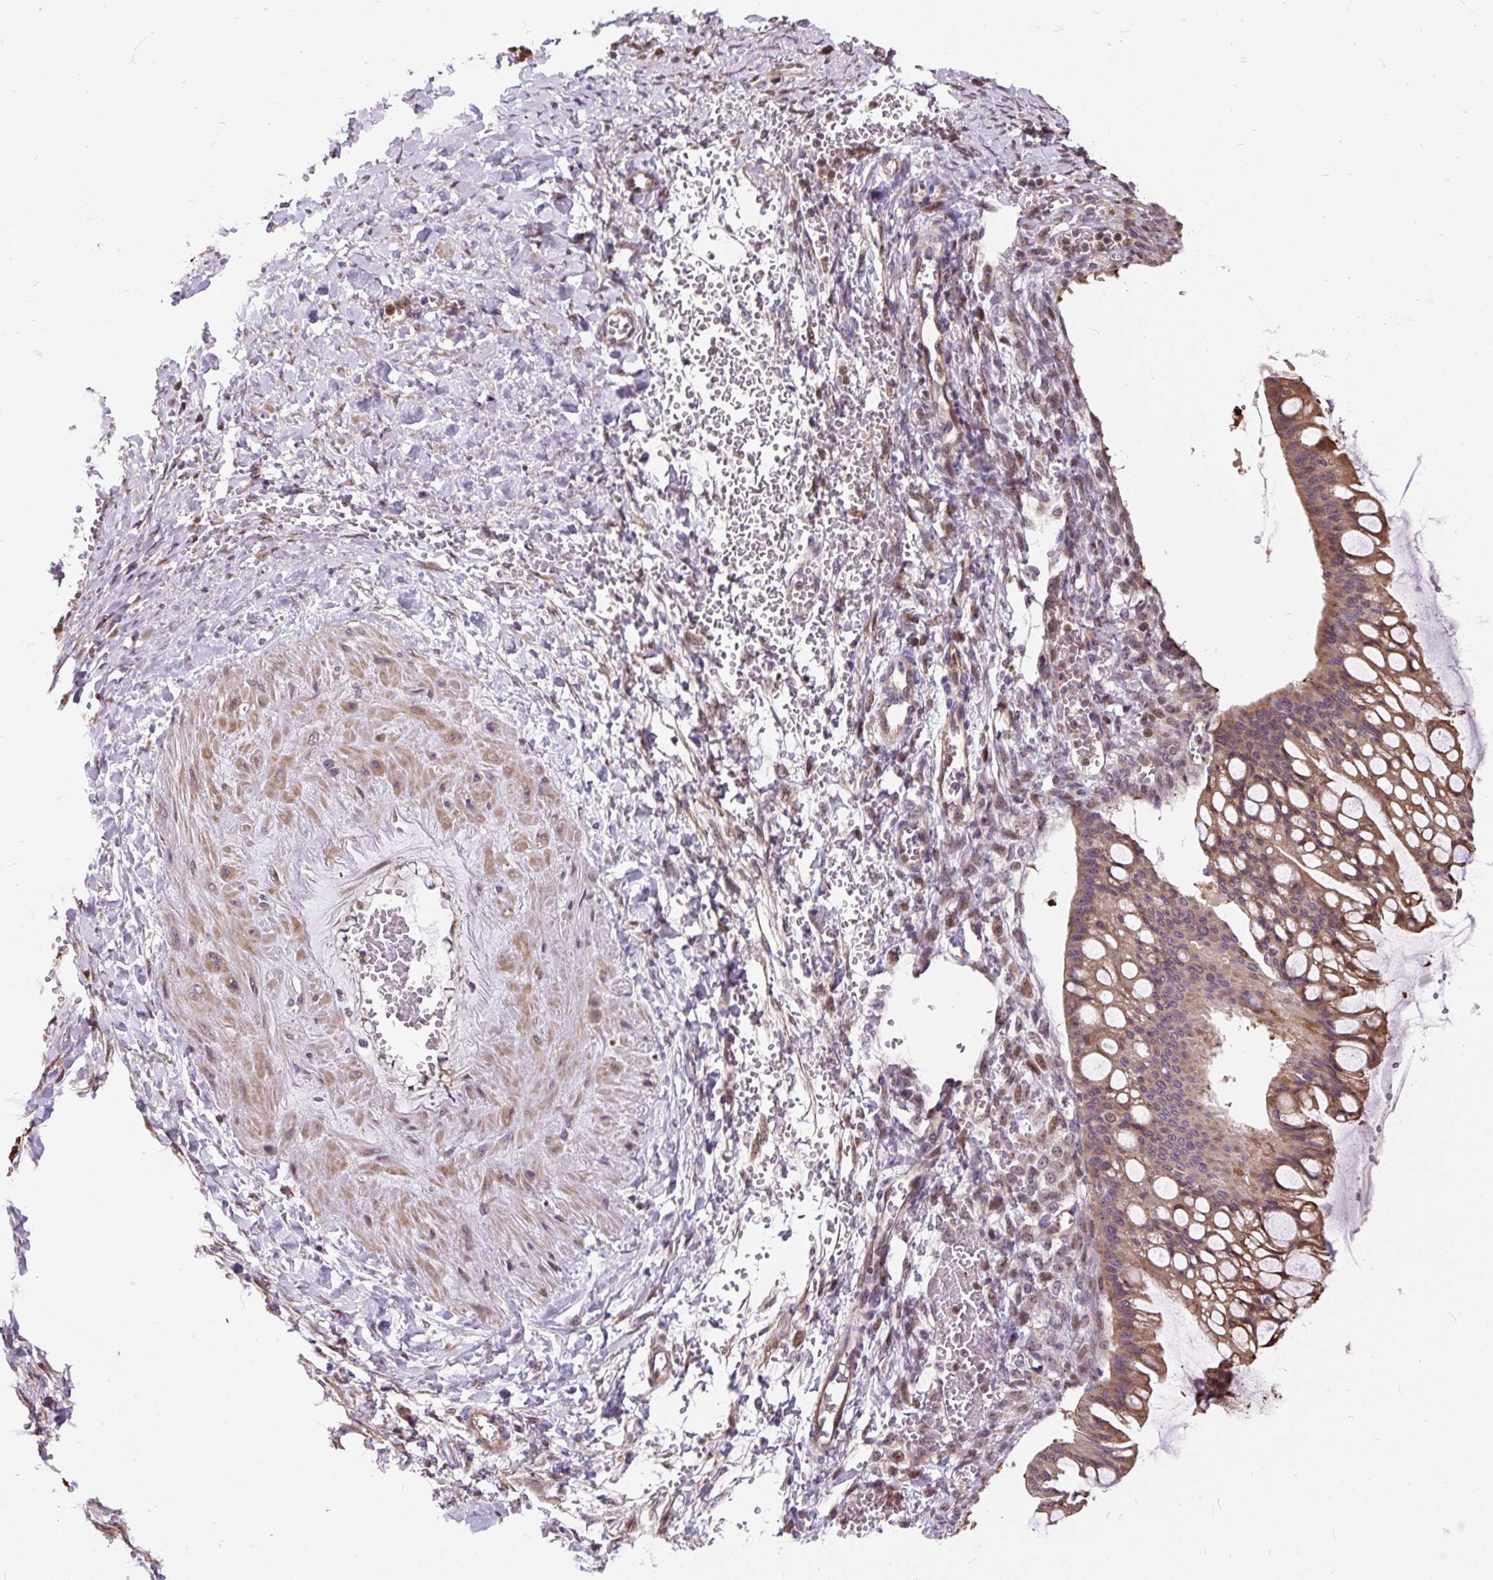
{"staining": {"intensity": "moderate", "quantity": "25%-75%", "location": "cytoplasmic/membranous"}, "tissue": "ovarian cancer", "cell_type": "Tumor cells", "image_type": "cancer", "snomed": [{"axis": "morphology", "description": "Cystadenocarcinoma, mucinous, NOS"}, {"axis": "topography", "description": "Ovary"}], "caption": "This is a micrograph of immunohistochemistry staining of ovarian mucinous cystadenocarcinoma, which shows moderate positivity in the cytoplasmic/membranous of tumor cells.", "gene": "PUS7L", "patient": {"sex": "female", "age": 73}}